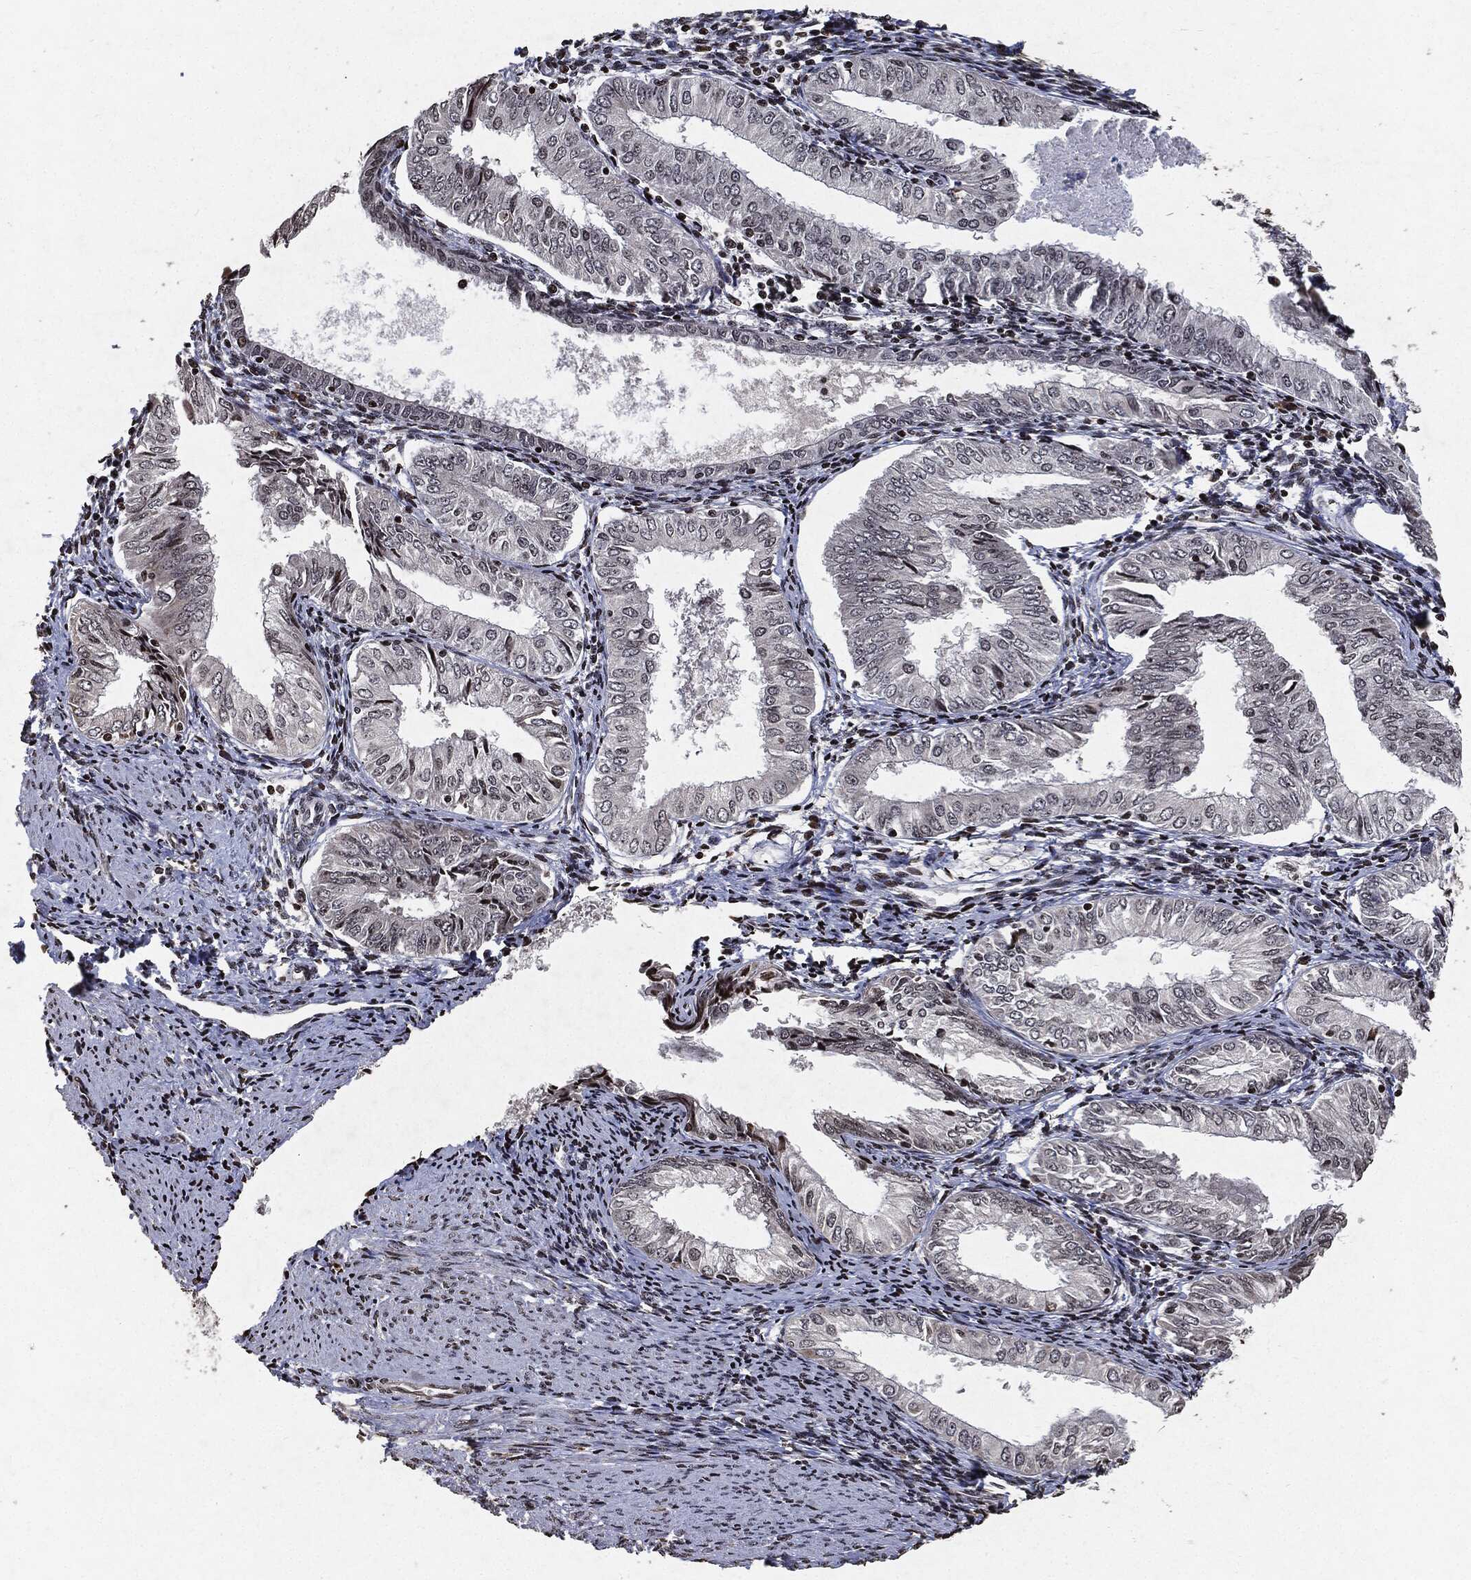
{"staining": {"intensity": "negative", "quantity": "none", "location": "none"}, "tissue": "endometrial cancer", "cell_type": "Tumor cells", "image_type": "cancer", "snomed": [{"axis": "morphology", "description": "Adenocarcinoma, NOS"}, {"axis": "topography", "description": "Endometrium"}], "caption": "Protein analysis of endometrial cancer (adenocarcinoma) displays no significant positivity in tumor cells. (IHC, brightfield microscopy, high magnification).", "gene": "JUN", "patient": {"sex": "female", "age": 53}}